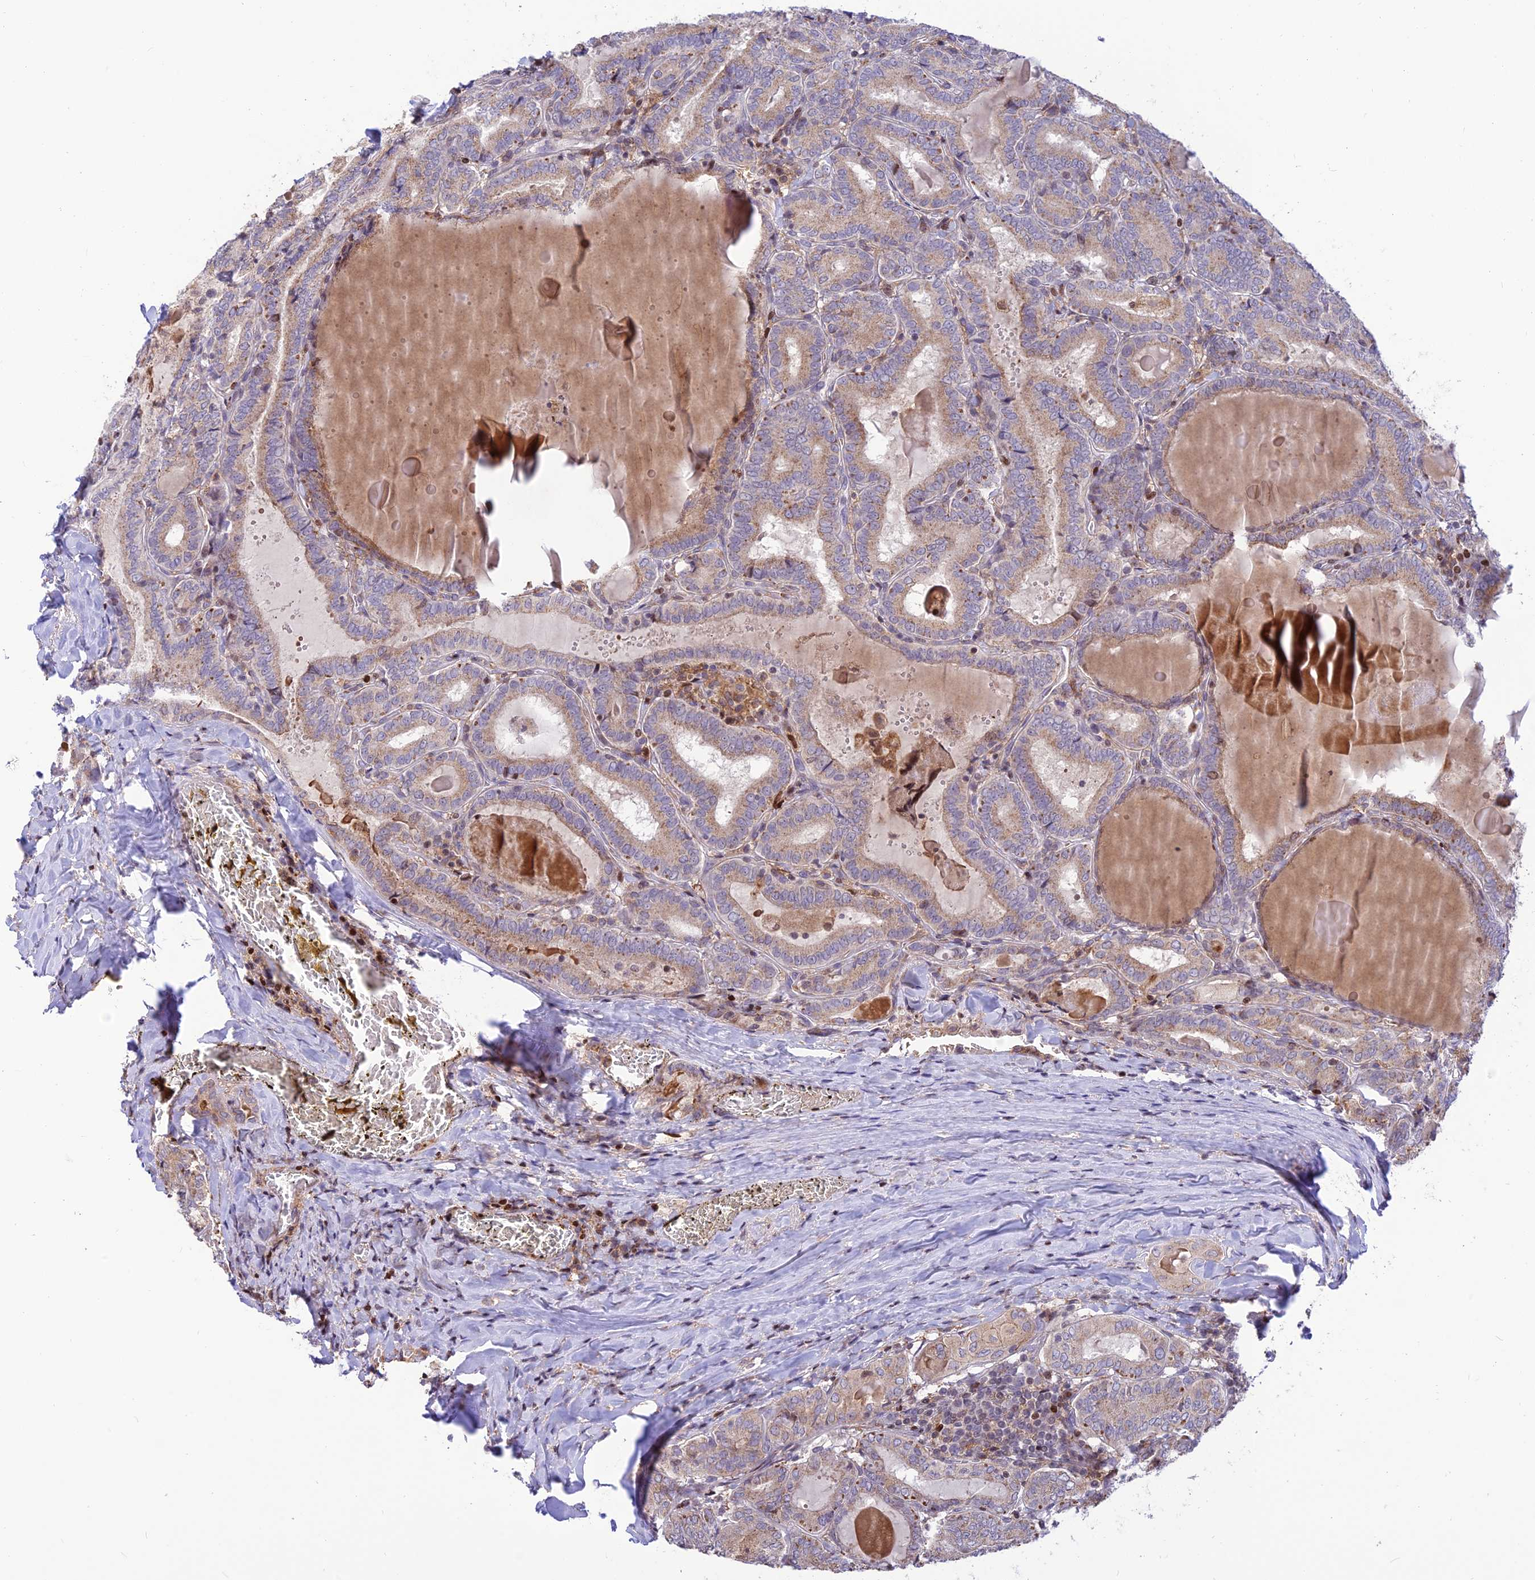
{"staining": {"intensity": "weak", "quantity": ">75%", "location": "cytoplasmic/membranous"}, "tissue": "thyroid cancer", "cell_type": "Tumor cells", "image_type": "cancer", "snomed": [{"axis": "morphology", "description": "Papillary adenocarcinoma, NOS"}, {"axis": "topography", "description": "Thyroid gland"}], "caption": "Protein expression analysis of human thyroid cancer reveals weak cytoplasmic/membranous staining in about >75% of tumor cells.", "gene": "FAM186B", "patient": {"sex": "female", "age": 72}}